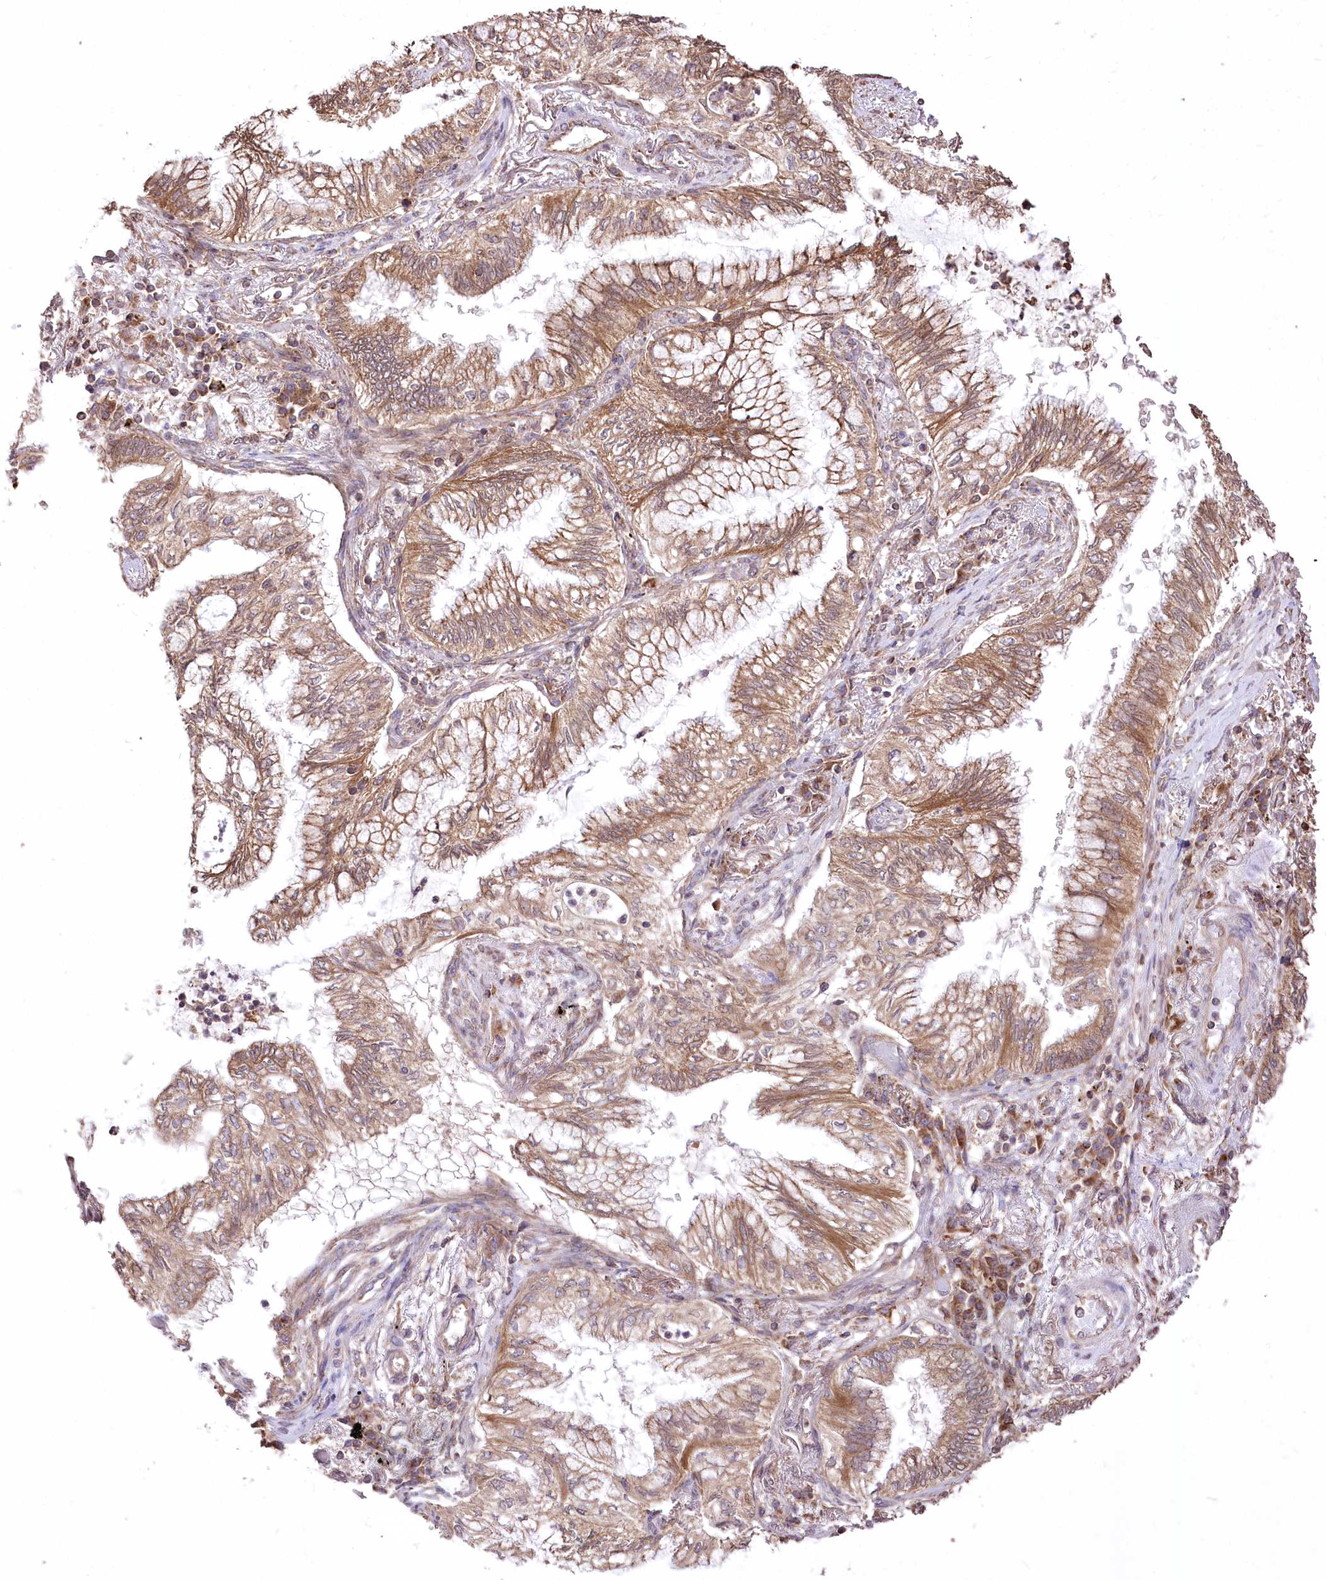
{"staining": {"intensity": "moderate", "quantity": ">75%", "location": "cytoplasmic/membranous"}, "tissue": "lung cancer", "cell_type": "Tumor cells", "image_type": "cancer", "snomed": [{"axis": "morphology", "description": "Adenocarcinoma, NOS"}, {"axis": "topography", "description": "Lung"}], "caption": "DAB immunohistochemical staining of lung adenocarcinoma displays moderate cytoplasmic/membranous protein staining in approximately >75% of tumor cells.", "gene": "XYLB", "patient": {"sex": "female", "age": 70}}